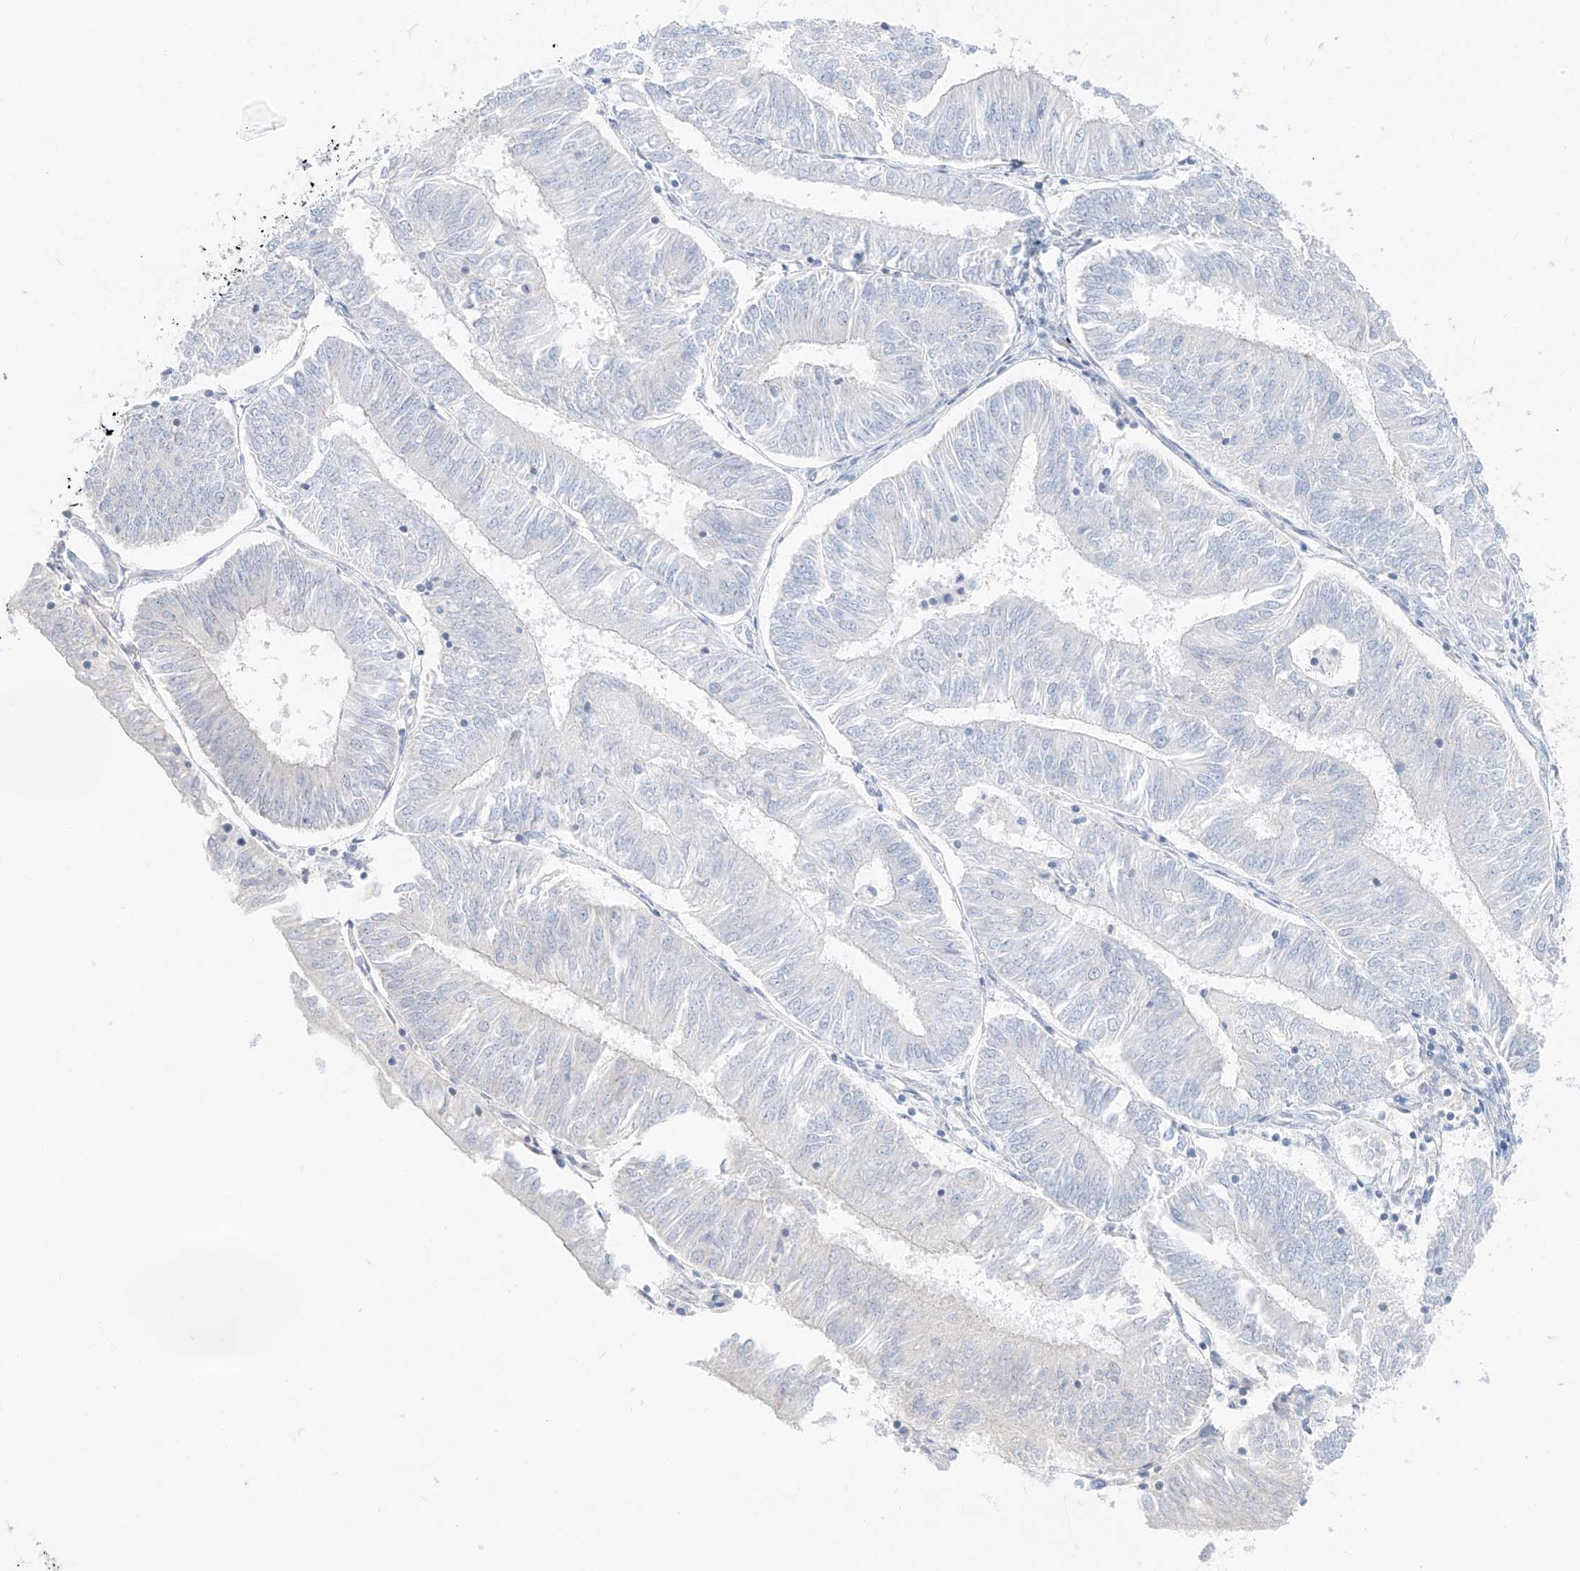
{"staining": {"intensity": "negative", "quantity": "none", "location": "none"}, "tissue": "endometrial cancer", "cell_type": "Tumor cells", "image_type": "cancer", "snomed": [{"axis": "morphology", "description": "Adenocarcinoma, NOS"}, {"axis": "topography", "description": "Endometrium"}], "caption": "Immunohistochemistry histopathology image of endometrial adenocarcinoma stained for a protein (brown), which reveals no expression in tumor cells.", "gene": "PGC", "patient": {"sex": "female", "age": 58}}